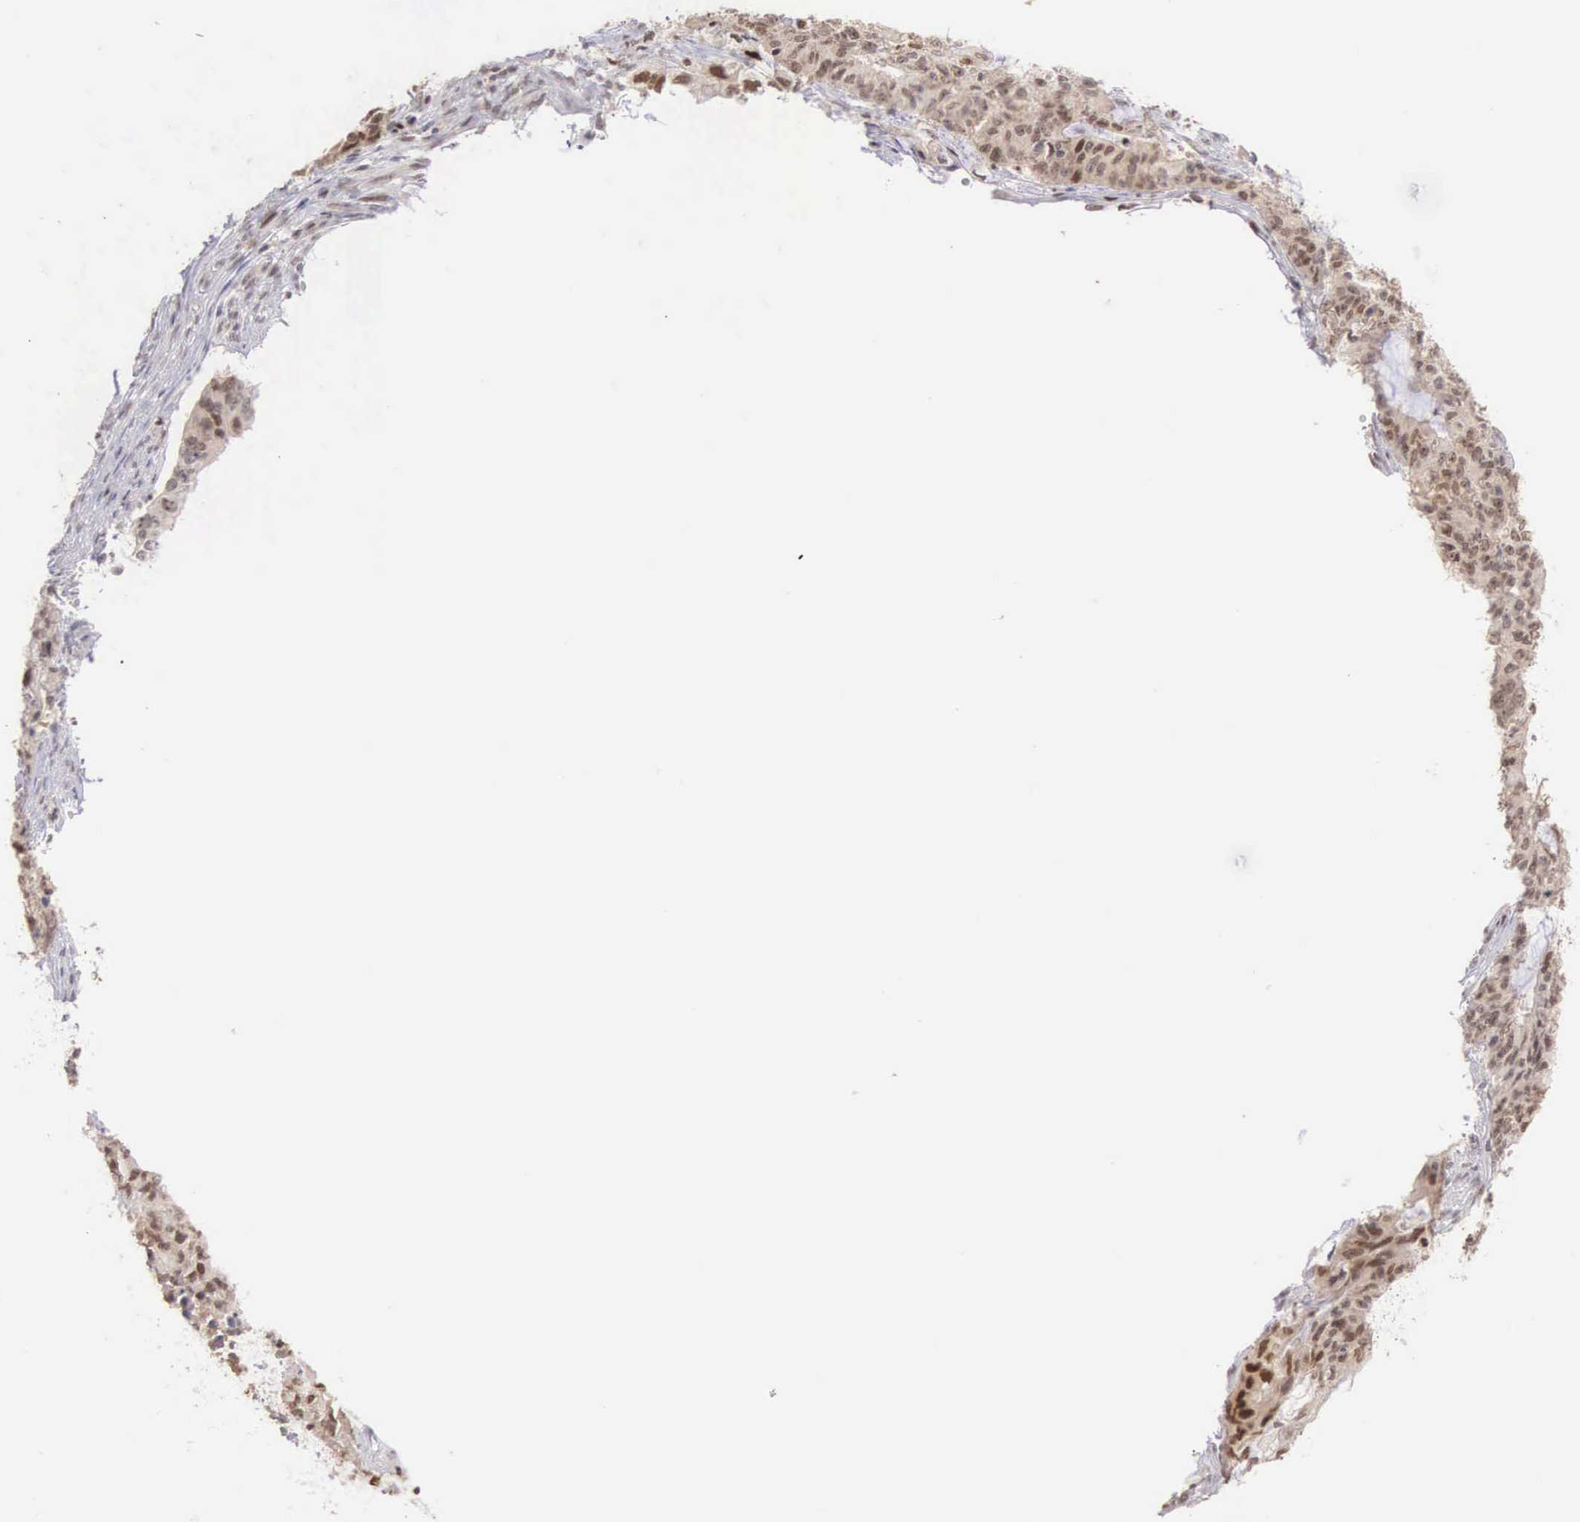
{"staining": {"intensity": "moderate", "quantity": "25%-75%", "location": "nuclear"}, "tissue": "endometrial cancer", "cell_type": "Tumor cells", "image_type": "cancer", "snomed": [{"axis": "morphology", "description": "Adenocarcinoma, NOS"}, {"axis": "topography", "description": "Endometrium"}], "caption": "About 25%-75% of tumor cells in endometrial adenocarcinoma demonstrate moderate nuclear protein staining as visualized by brown immunohistochemical staining.", "gene": "GRK3", "patient": {"sex": "female", "age": 75}}